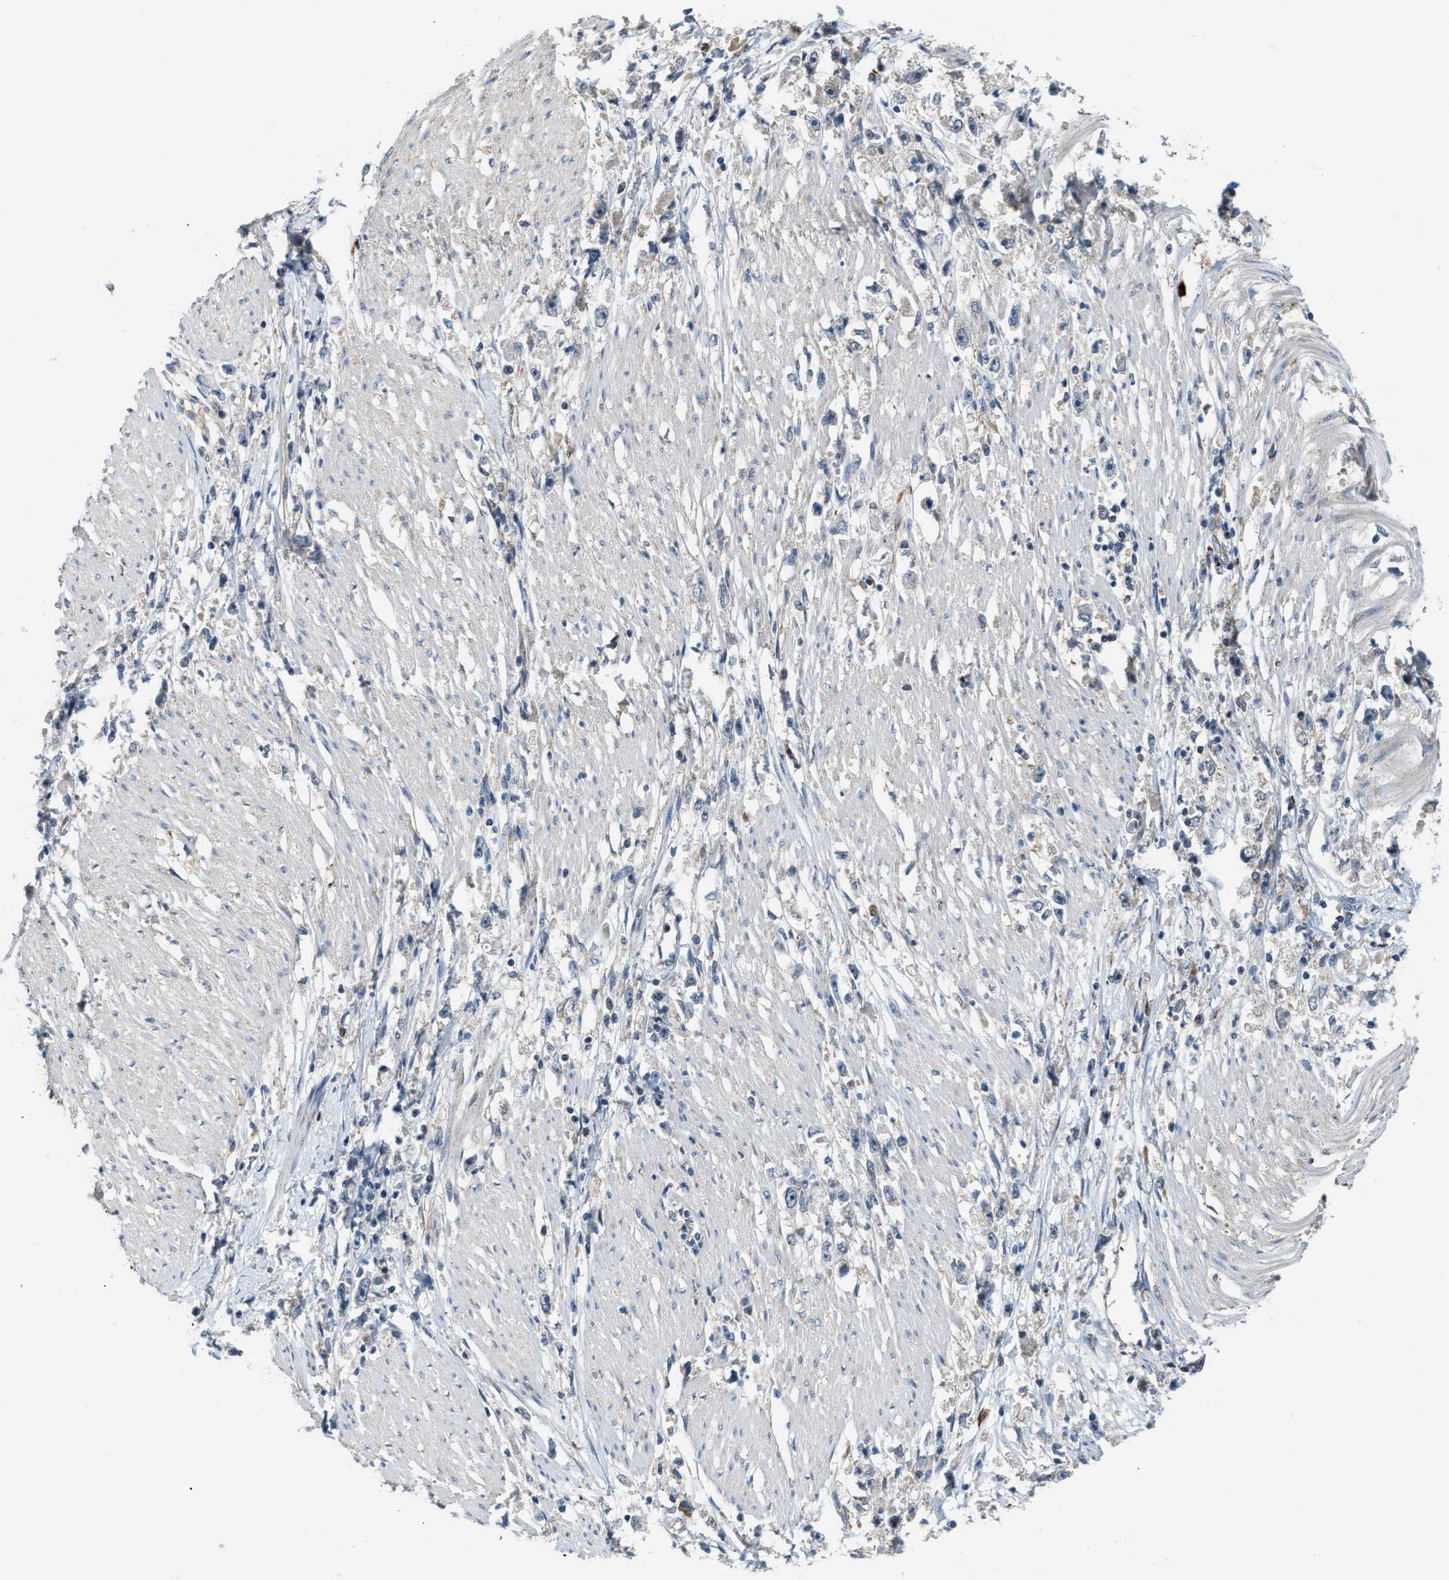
{"staining": {"intensity": "negative", "quantity": "none", "location": "none"}, "tissue": "stomach cancer", "cell_type": "Tumor cells", "image_type": "cancer", "snomed": [{"axis": "morphology", "description": "Adenocarcinoma, NOS"}, {"axis": "topography", "description": "Stomach"}], "caption": "This is an immunohistochemistry photomicrograph of stomach cancer. There is no expression in tumor cells.", "gene": "STARD3NL", "patient": {"sex": "female", "age": 59}}